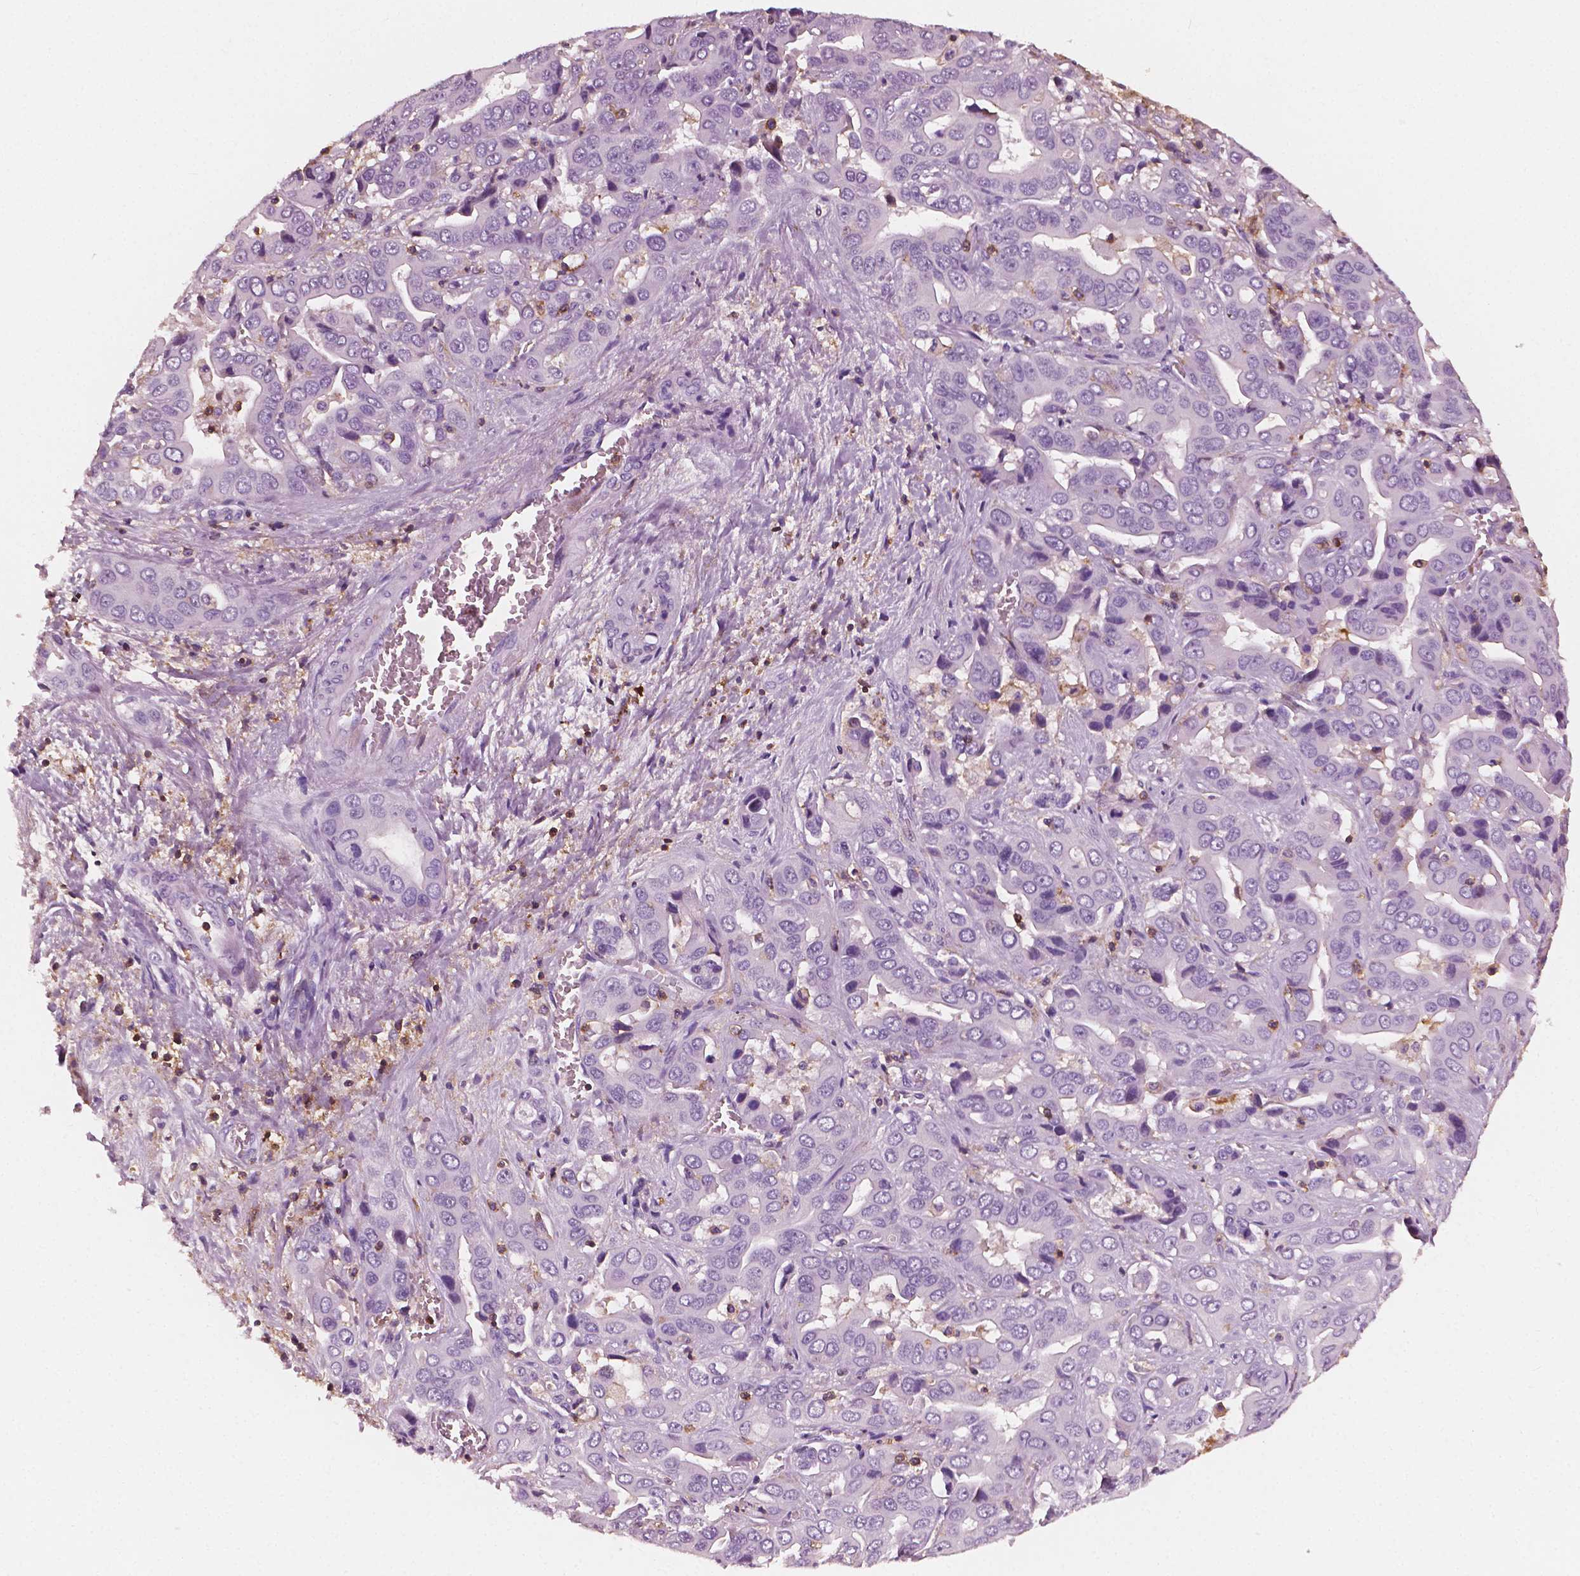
{"staining": {"intensity": "negative", "quantity": "none", "location": "none"}, "tissue": "liver cancer", "cell_type": "Tumor cells", "image_type": "cancer", "snomed": [{"axis": "morphology", "description": "Cholangiocarcinoma"}, {"axis": "topography", "description": "Liver"}], "caption": "Immunohistochemistry of liver cancer displays no positivity in tumor cells.", "gene": "PTPRC", "patient": {"sex": "female", "age": 52}}